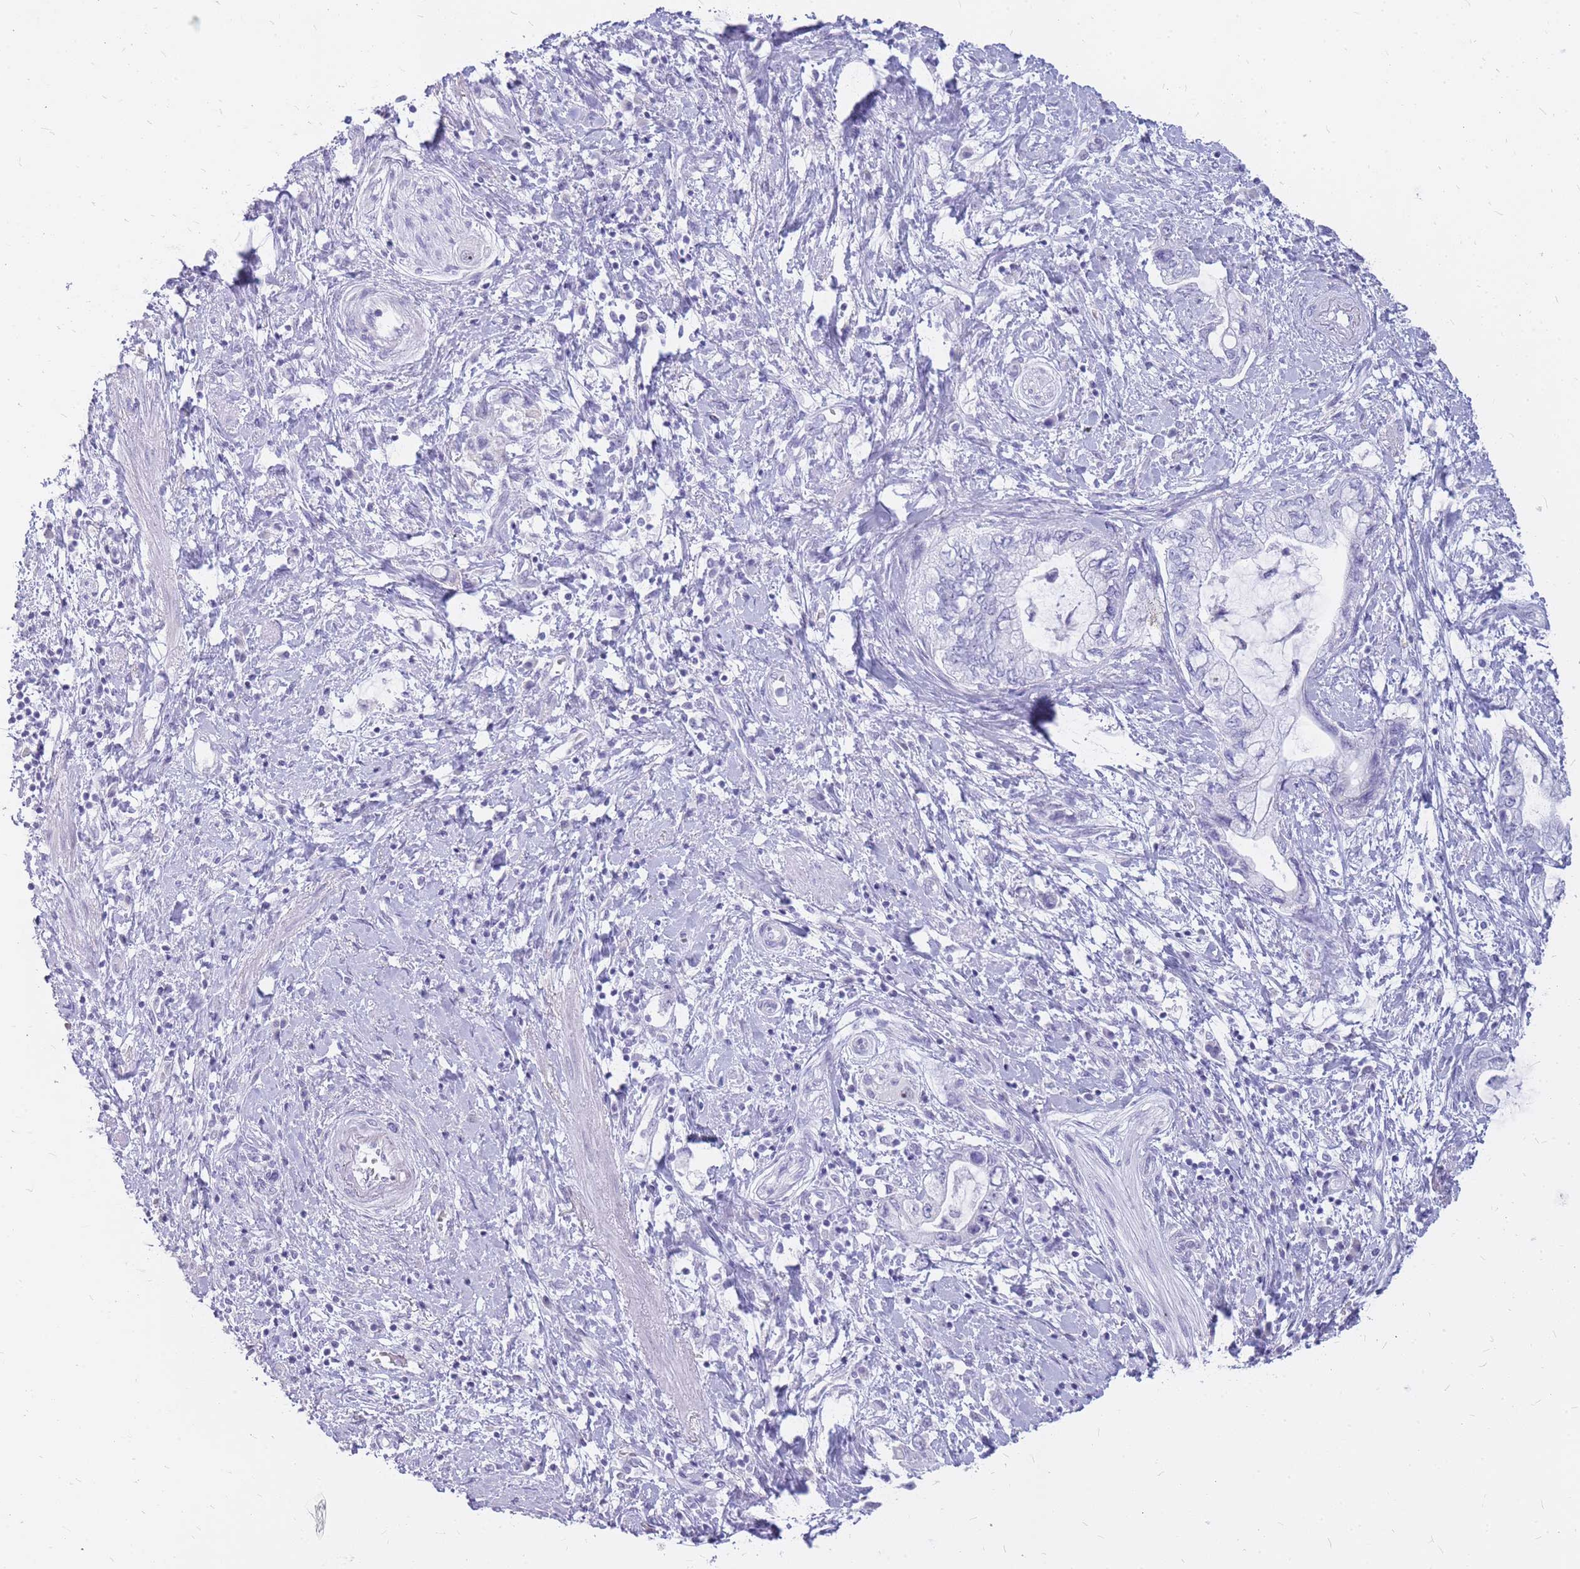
{"staining": {"intensity": "negative", "quantity": "none", "location": "none"}, "tissue": "pancreatic cancer", "cell_type": "Tumor cells", "image_type": "cancer", "snomed": [{"axis": "morphology", "description": "Adenocarcinoma, NOS"}, {"axis": "topography", "description": "Pancreas"}], "caption": "There is no significant staining in tumor cells of pancreatic cancer. Nuclei are stained in blue.", "gene": "INS", "patient": {"sex": "female", "age": 73}}